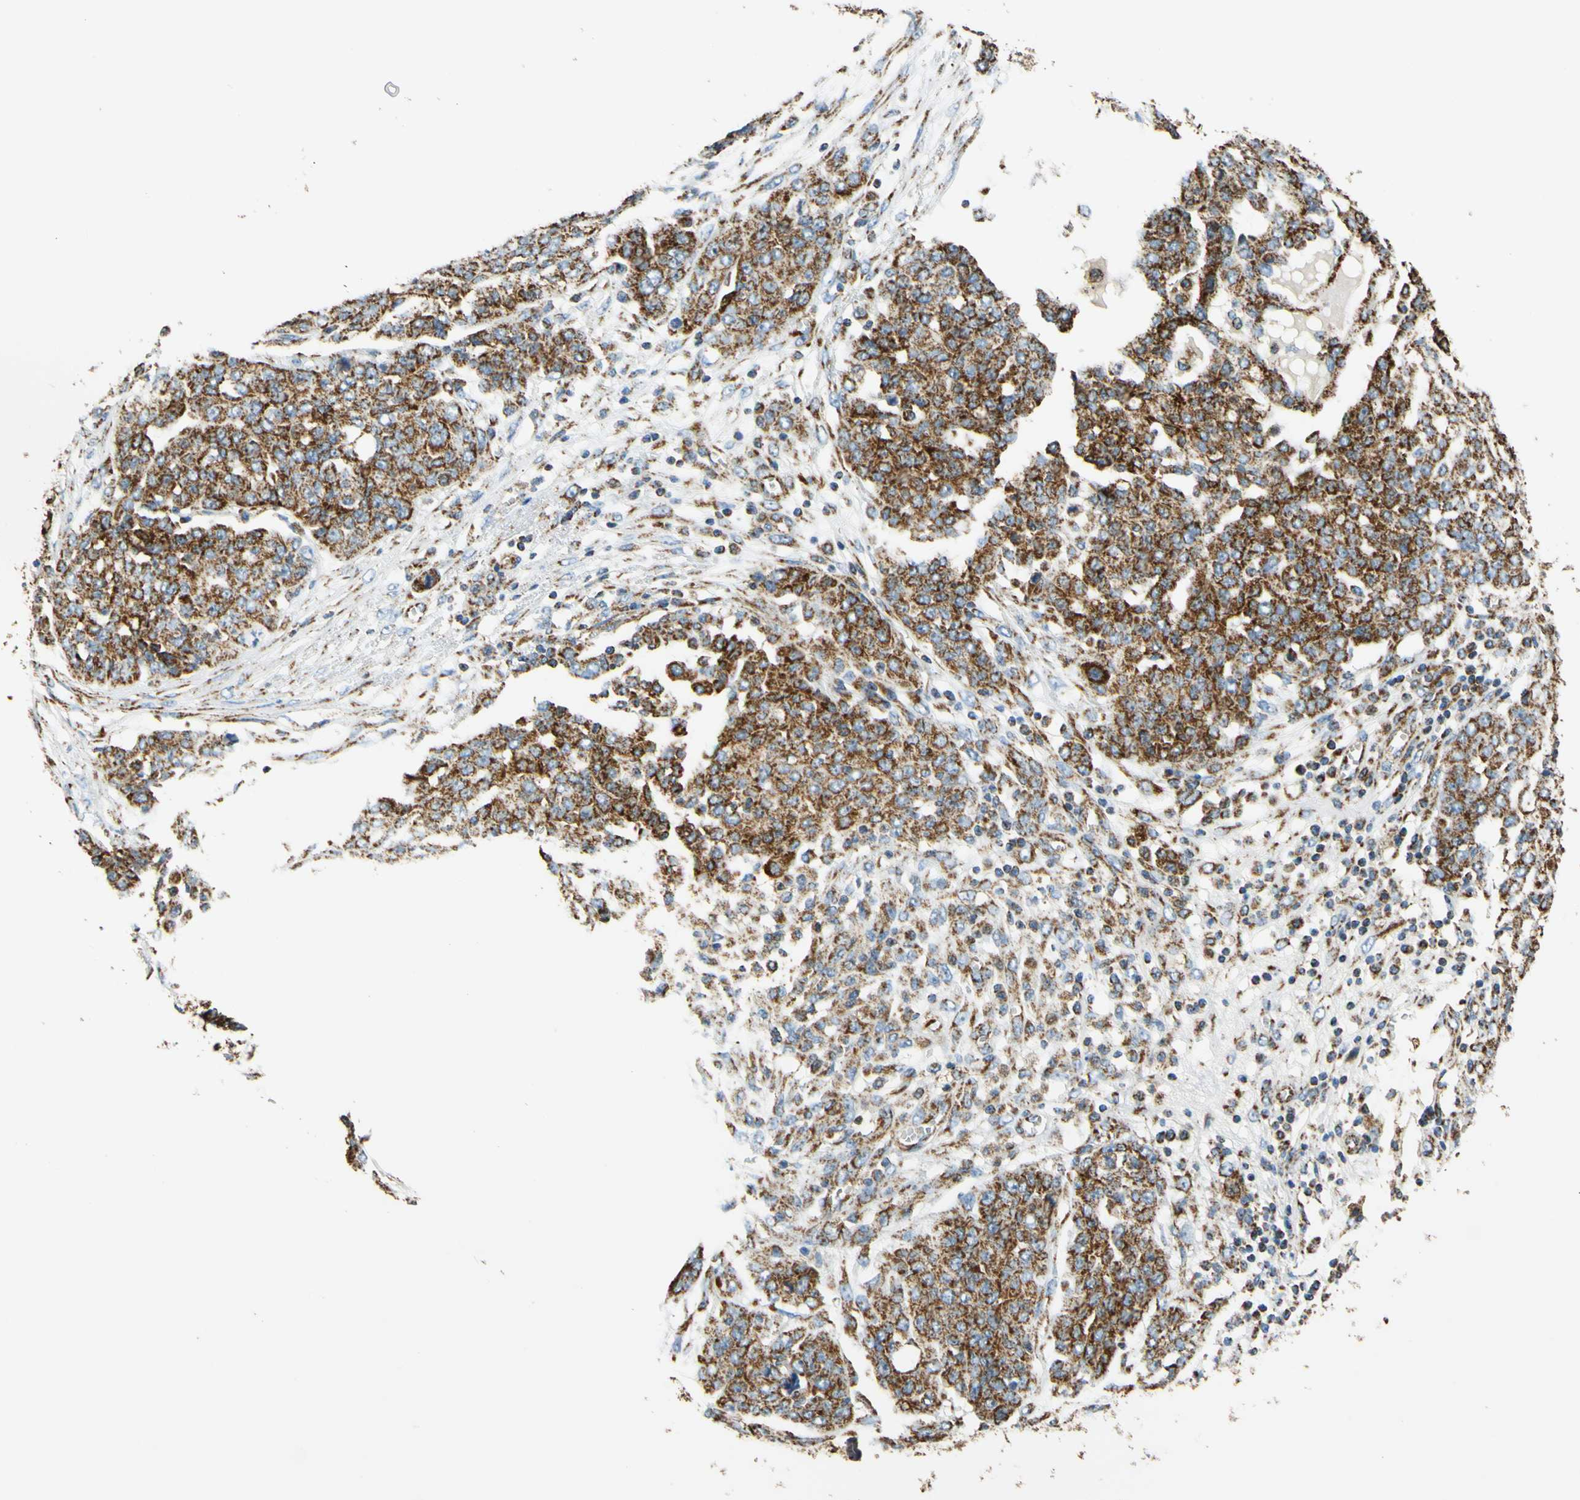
{"staining": {"intensity": "strong", "quantity": ">75%", "location": "cytoplasmic/membranous"}, "tissue": "ovarian cancer", "cell_type": "Tumor cells", "image_type": "cancer", "snomed": [{"axis": "morphology", "description": "Cystadenocarcinoma, serous, NOS"}, {"axis": "topography", "description": "Soft tissue"}, {"axis": "topography", "description": "Ovary"}], "caption": "A high amount of strong cytoplasmic/membranous staining is identified in approximately >75% of tumor cells in ovarian serous cystadenocarcinoma tissue. (DAB IHC with brightfield microscopy, high magnification).", "gene": "MAVS", "patient": {"sex": "female", "age": 57}}